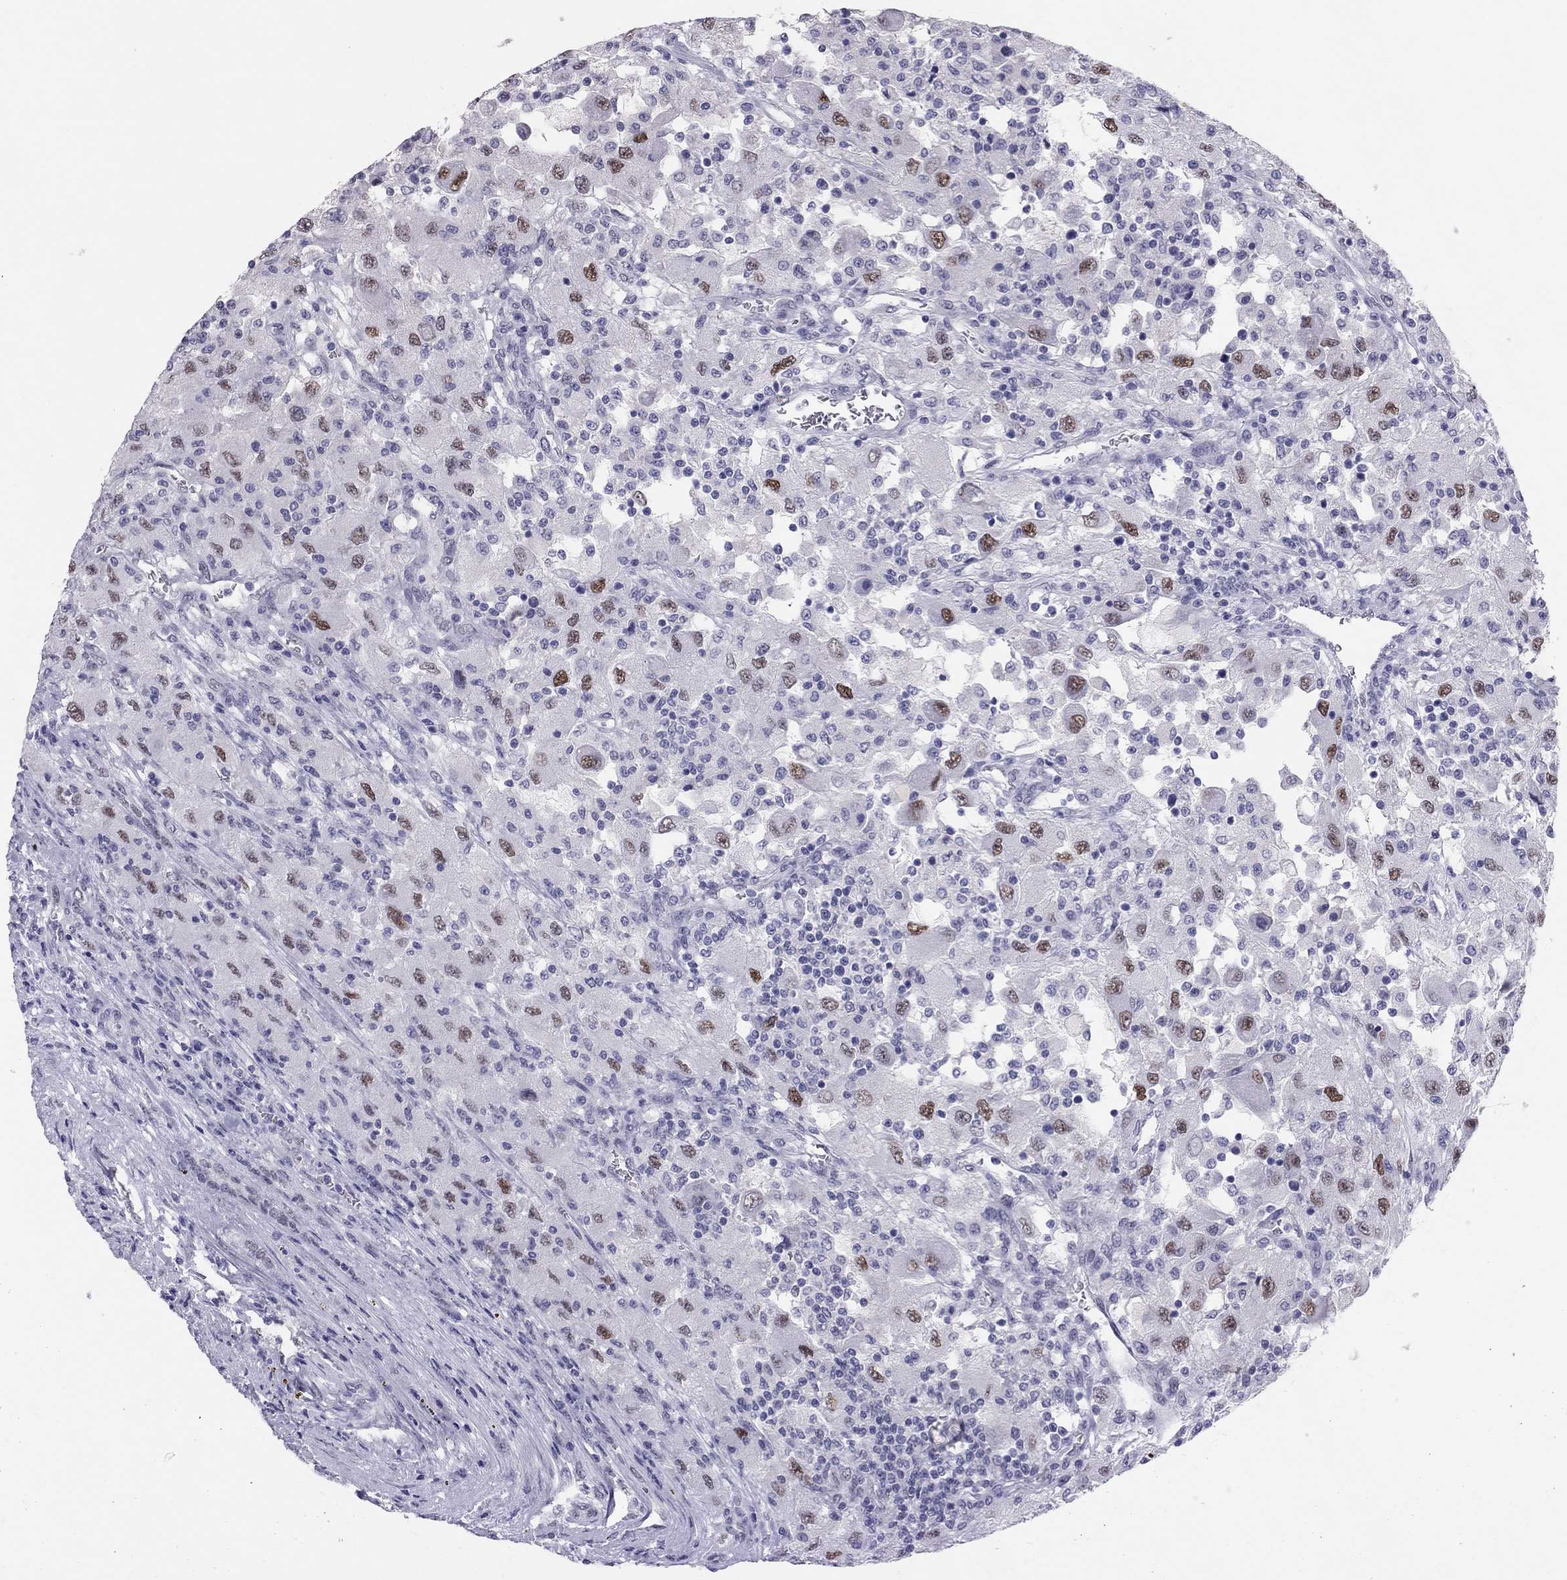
{"staining": {"intensity": "moderate", "quantity": "<25%", "location": "nuclear"}, "tissue": "renal cancer", "cell_type": "Tumor cells", "image_type": "cancer", "snomed": [{"axis": "morphology", "description": "Adenocarcinoma, NOS"}, {"axis": "topography", "description": "Kidney"}], "caption": "The immunohistochemical stain shows moderate nuclear positivity in tumor cells of renal cancer (adenocarcinoma) tissue.", "gene": "PHOX2A", "patient": {"sex": "female", "age": 67}}